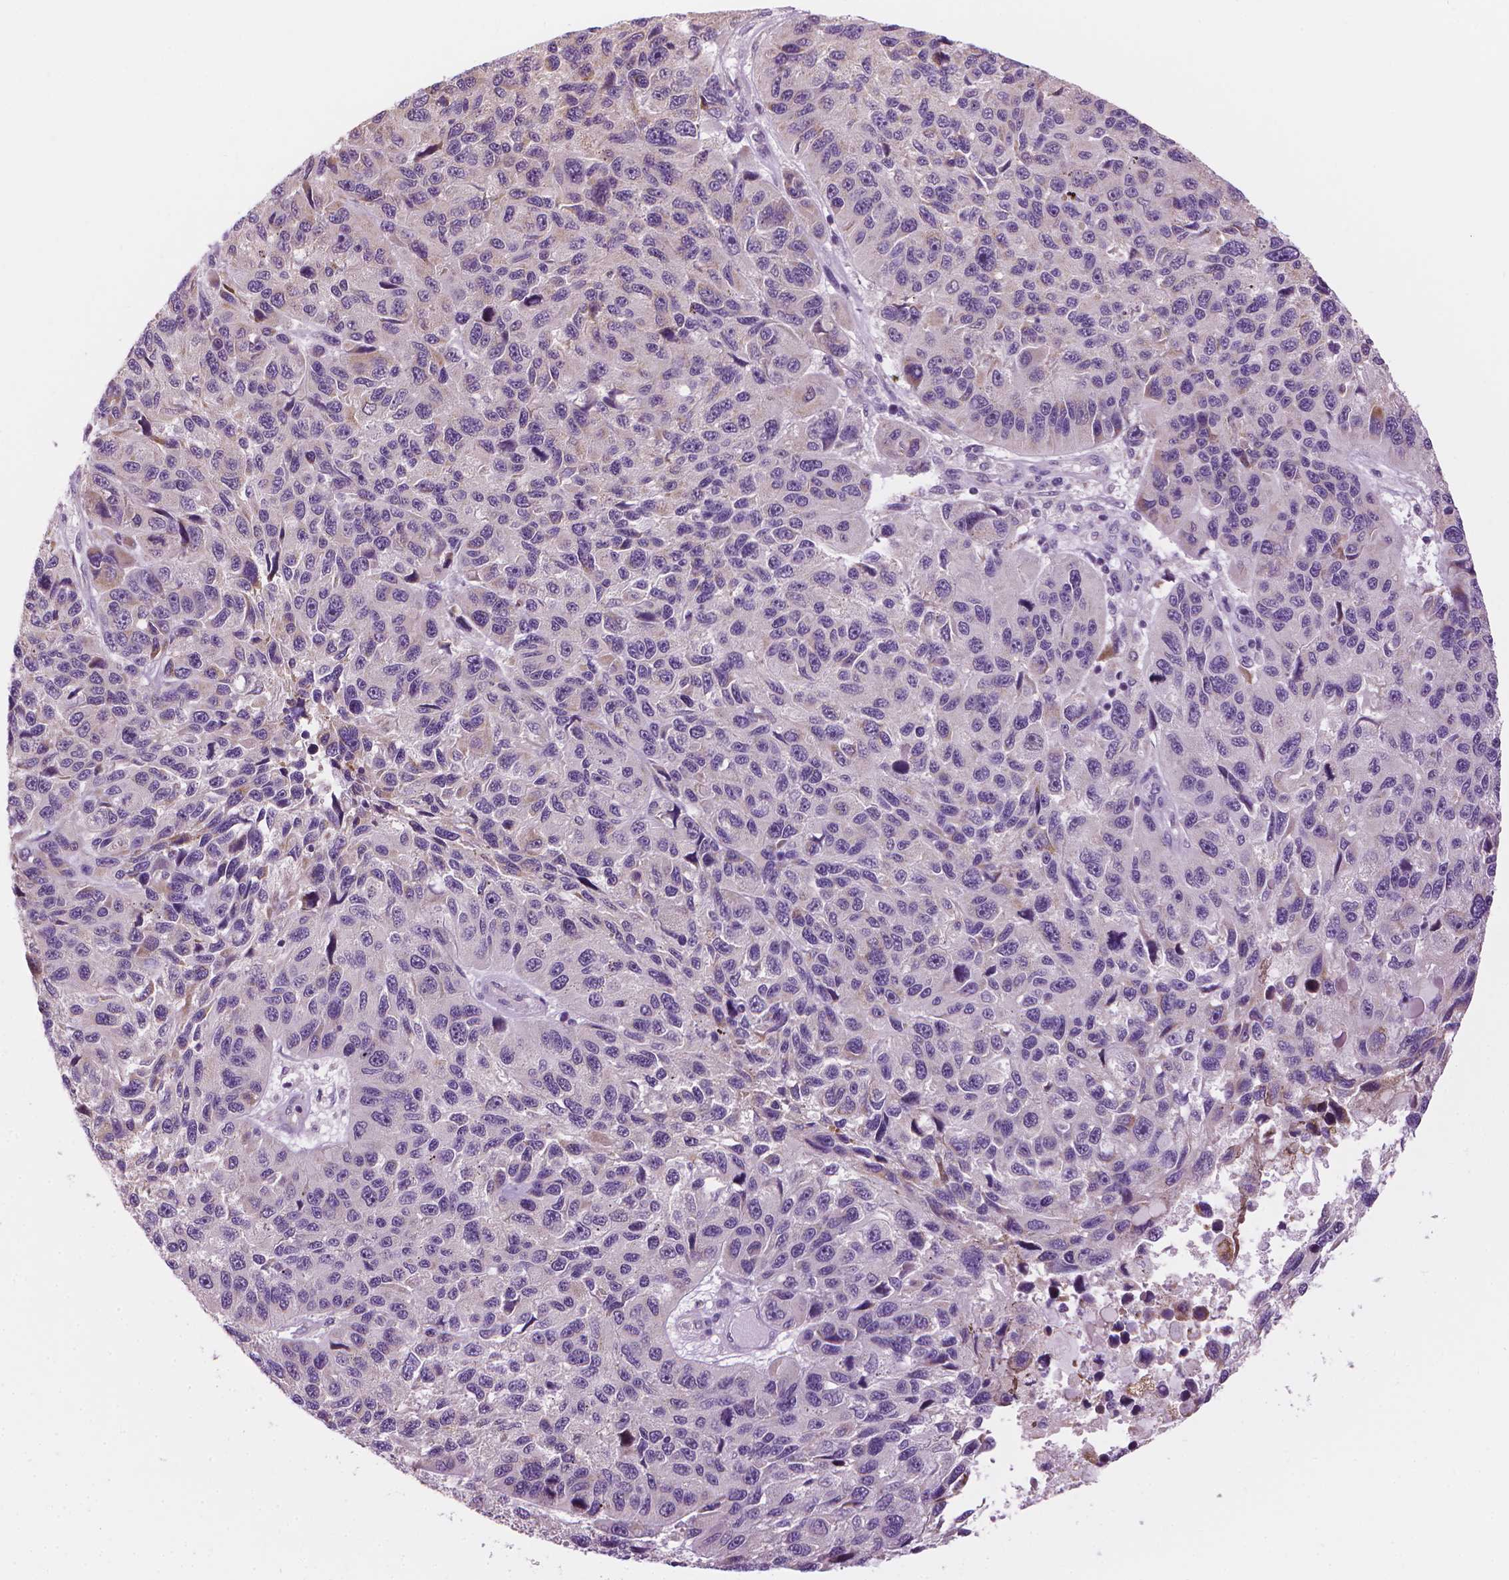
{"staining": {"intensity": "negative", "quantity": "none", "location": "none"}, "tissue": "melanoma", "cell_type": "Tumor cells", "image_type": "cancer", "snomed": [{"axis": "morphology", "description": "Malignant melanoma, NOS"}, {"axis": "topography", "description": "Skin"}], "caption": "Immunohistochemistry image of neoplastic tissue: human melanoma stained with DAB demonstrates no significant protein expression in tumor cells. (Immunohistochemistry, brightfield microscopy, high magnification).", "gene": "CFAP126", "patient": {"sex": "male", "age": 53}}